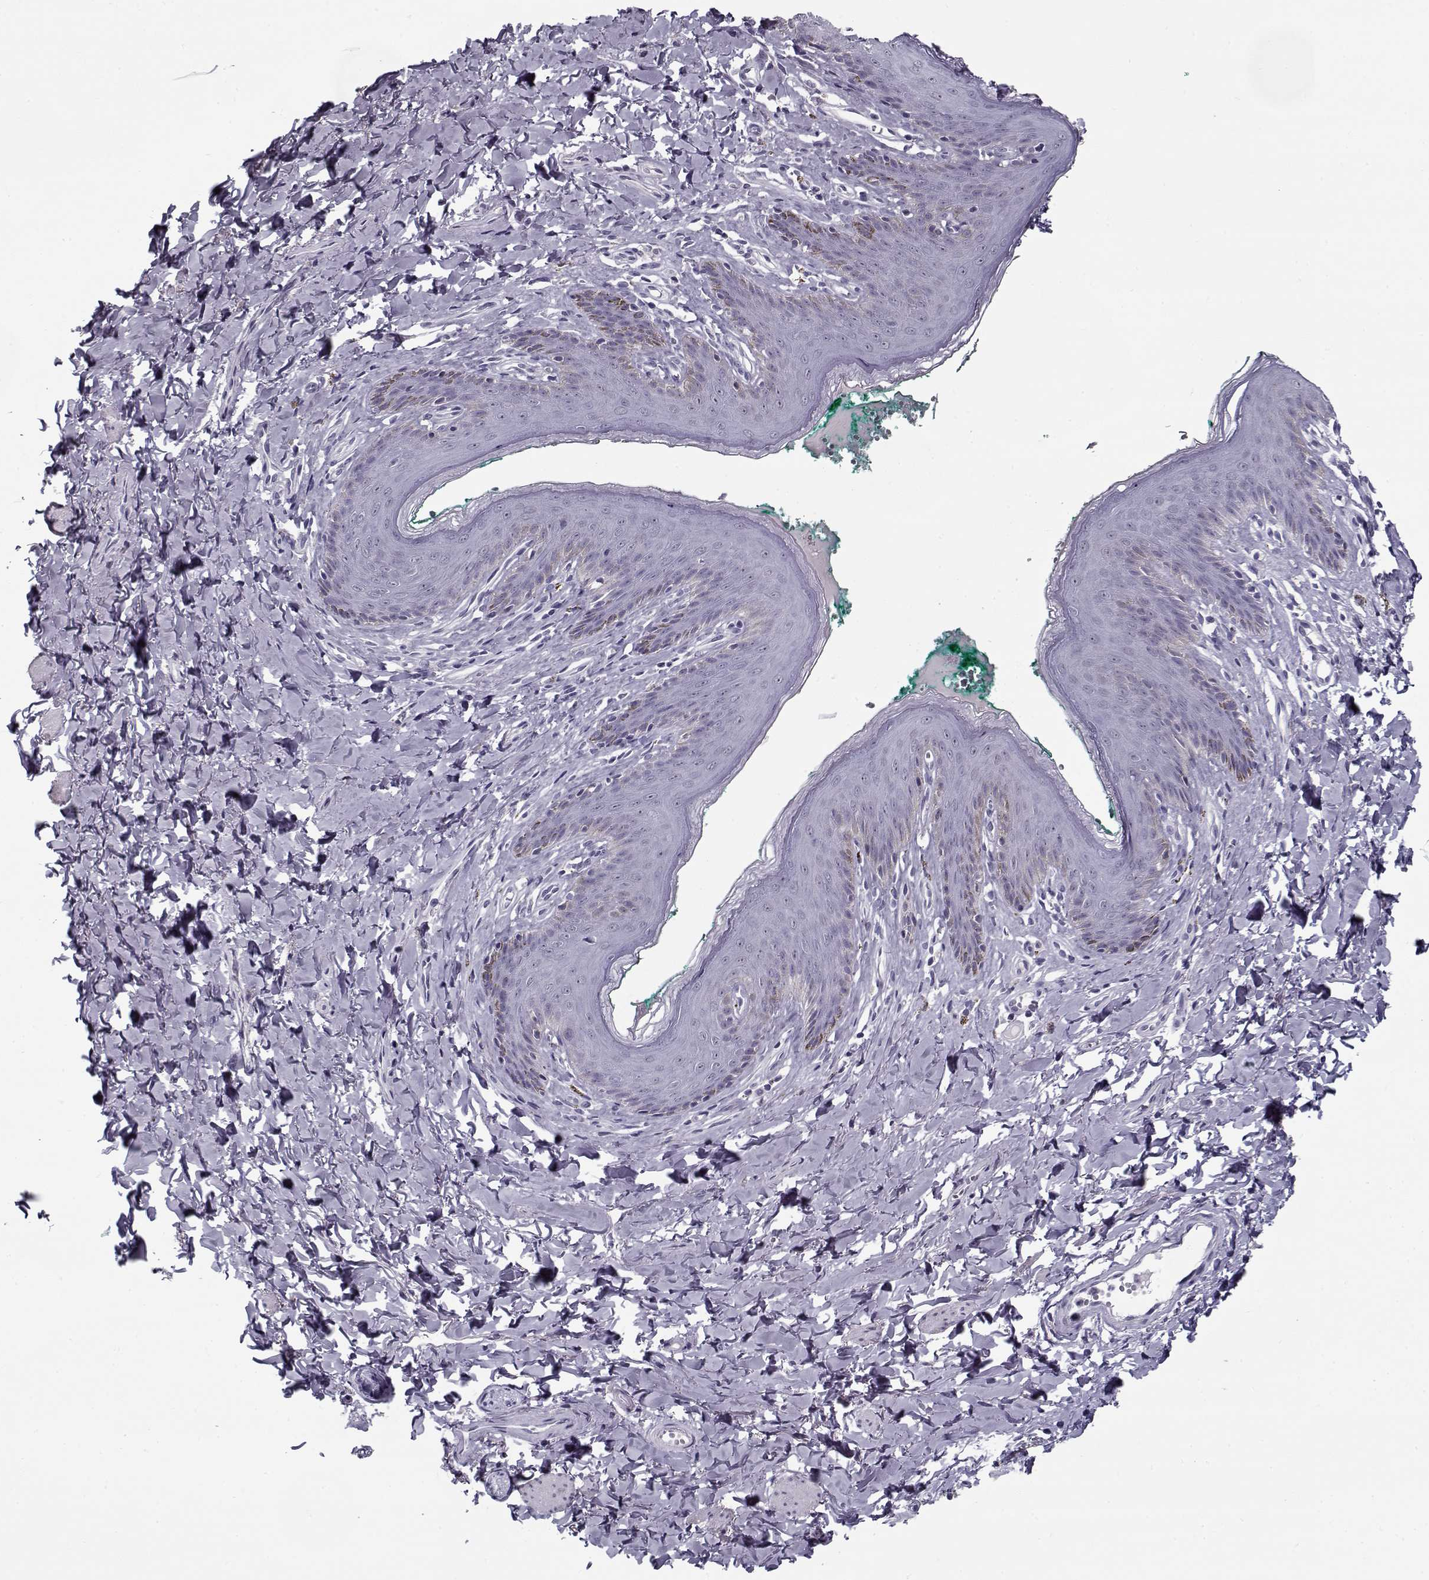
{"staining": {"intensity": "negative", "quantity": "none", "location": "none"}, "tissue": "skin", "cell_type": "Epidermal cells", "image_type": "normal", "snomed": [{"axis": "morphology", "description": "Normal tissue, NOS"}, {"axis": "topography", "description": "Vulva"}], "caption": "This is a image of IHC staining of normal skin, which shows no positivity in epidermal cells.", "gene": "RNF32", "patient": {"sex": "female", "age": 66}}